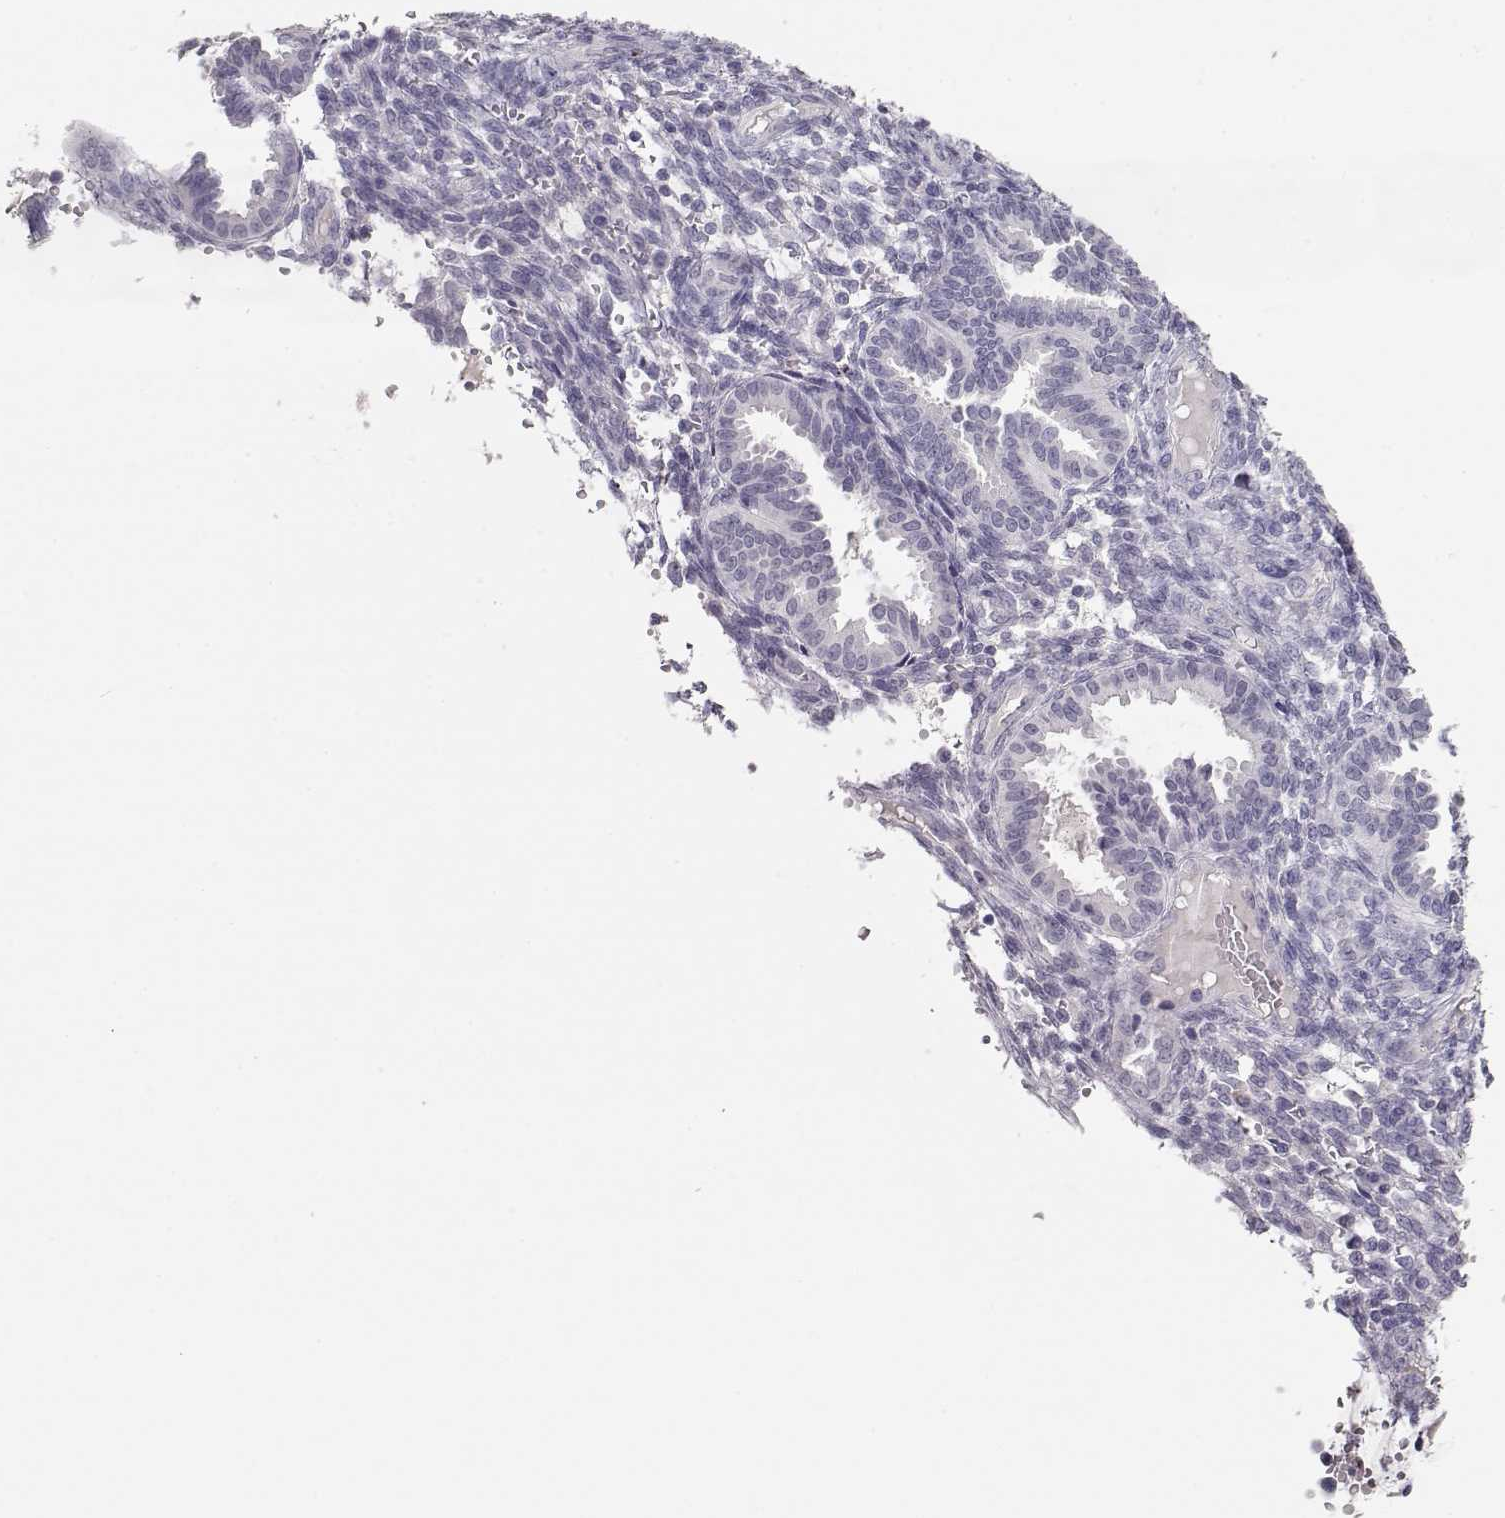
{"staining": {"intensity": "negative", "quantity": "none", "location": "none"}, "tissue": "endometrium", "cell_type": "Cells in endometrial stroma", "image_type": "normal", "snomed": [{"axis": "morphology", "description": "Normal tissue, NOS"}, {"axis": "topography", "description": "Endometrium"}], "caption": "Immunohistochemistry image of normal endometrium: endometrium stained with DAB demonstrates no significant protein positivity in cells in endometrial stroma.", "gene": "MAGEC1", "patient": {"sex": "female", "age": 42}}